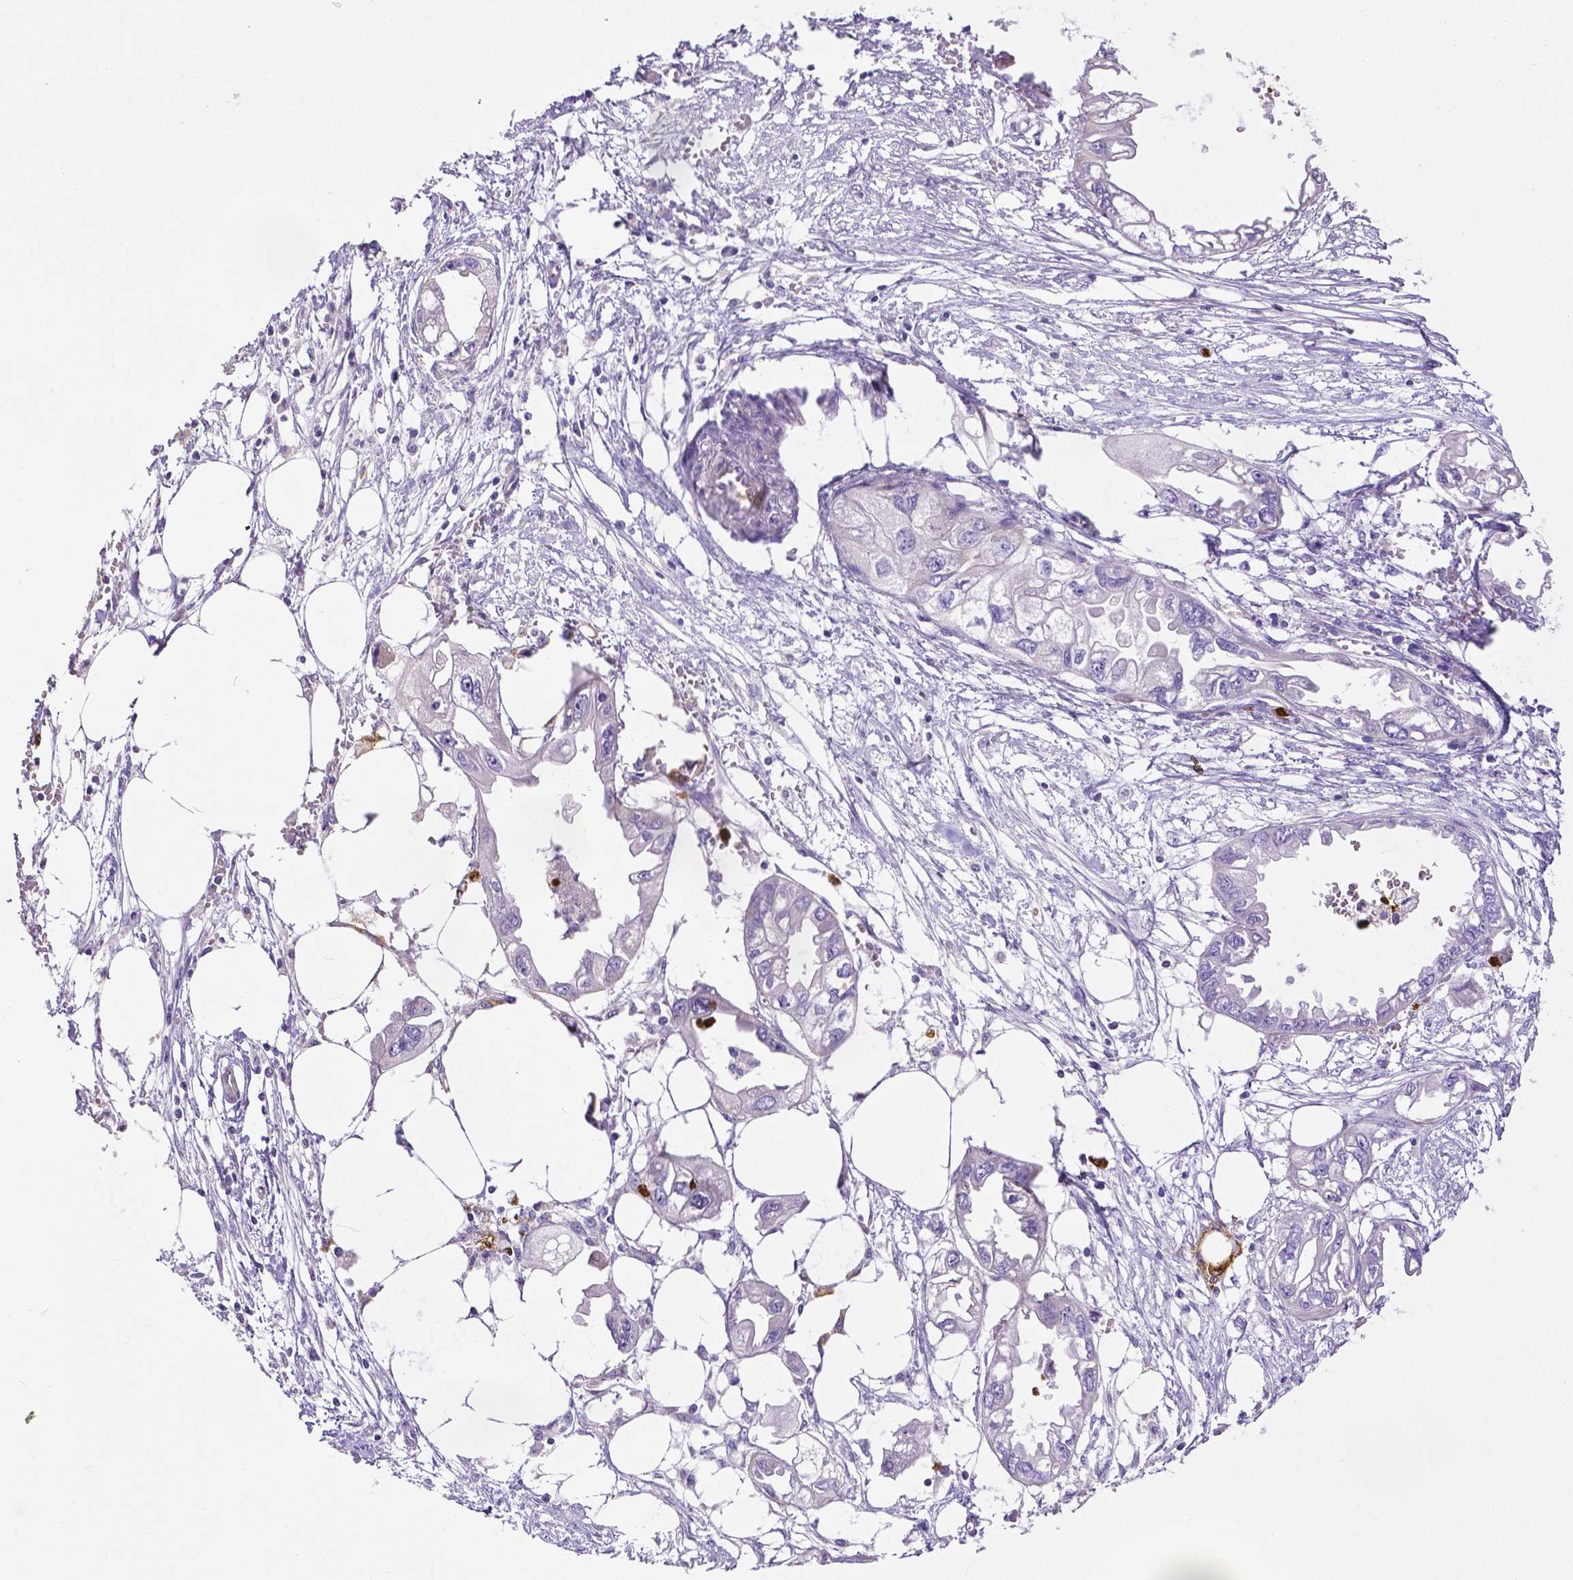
{"staining": {"intensity": "negative", "quantity": "none", "location": "none"}, "tissue": "endometrial cancer", "cell_type": "Tumor cells", "image_type": "cancer", "snomed": [{"axis": "morphology", "description": "Adenocarcinoma, NOS"}, {"axis": "morphology", "description": "Adenocarcinoma, metastatic, NOS"}, {"axis": "topography", "description": "Adipose tissue"}, {"axis": "topography", "description": "Endometrium"}], "caption": "This is a image of immunohistochemistry staining of adenocarcinoma (endometrial), which shows no staining in tumor cells.", "gene": "MMP9", "patient": {"sex": "female", "age": 67}}